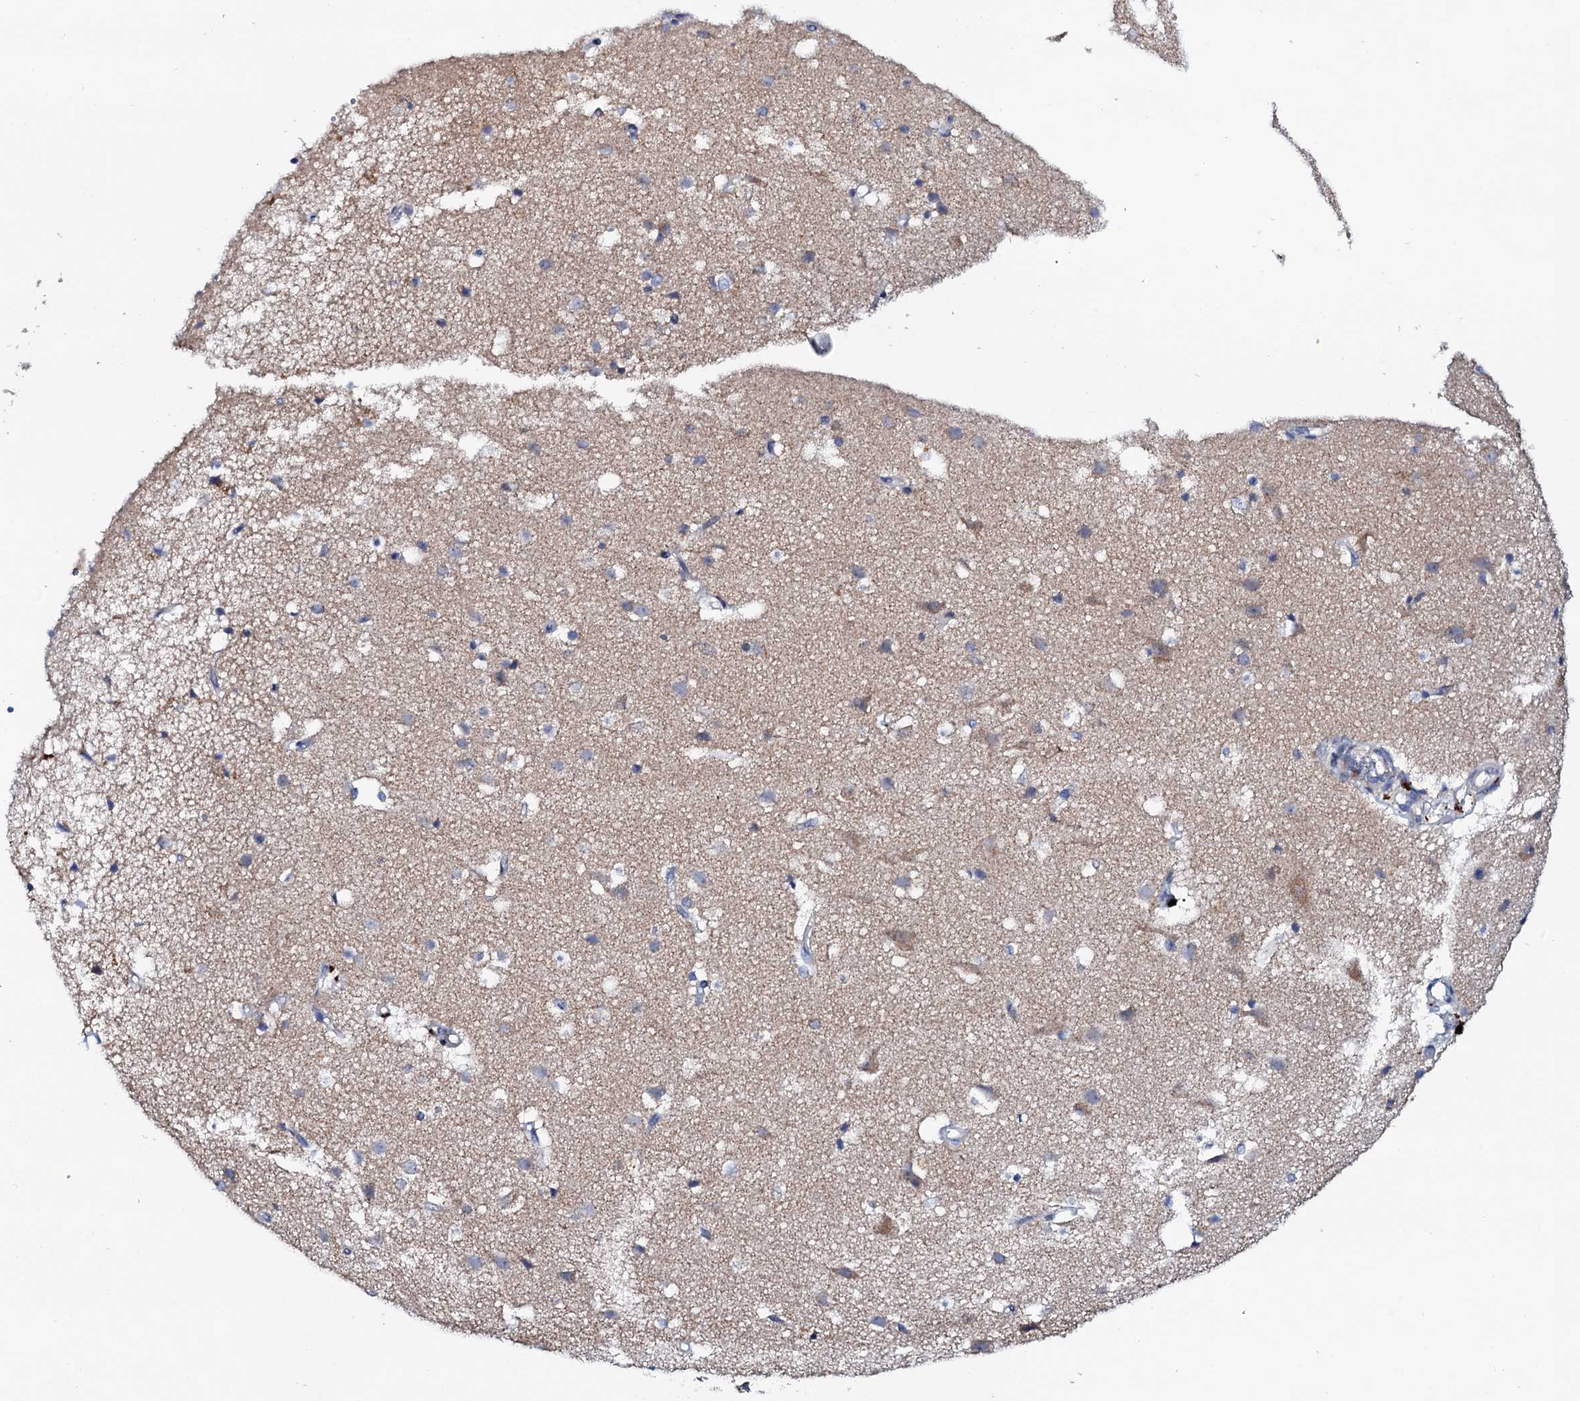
{"staining": {"intensity": "negative", "quantity": "none", "location": "none"}, "tissue": "cerebral cortex", "cell_type": "Endothelial cells", "image_type": "normal", "snomed": [{"axis": "morphology", "description": "Normal tissue, NOS"}, {"axis": "topography", "description": "Cerebral cortex"}], "caption": "There is no significant expression in endothelial cells of cerebral cortex. (Brightfield microscopy of DAB immunohistochemistry at high magnification).", "gene": "MRPL48", "patient": {"sex": "male", "age": 54}}